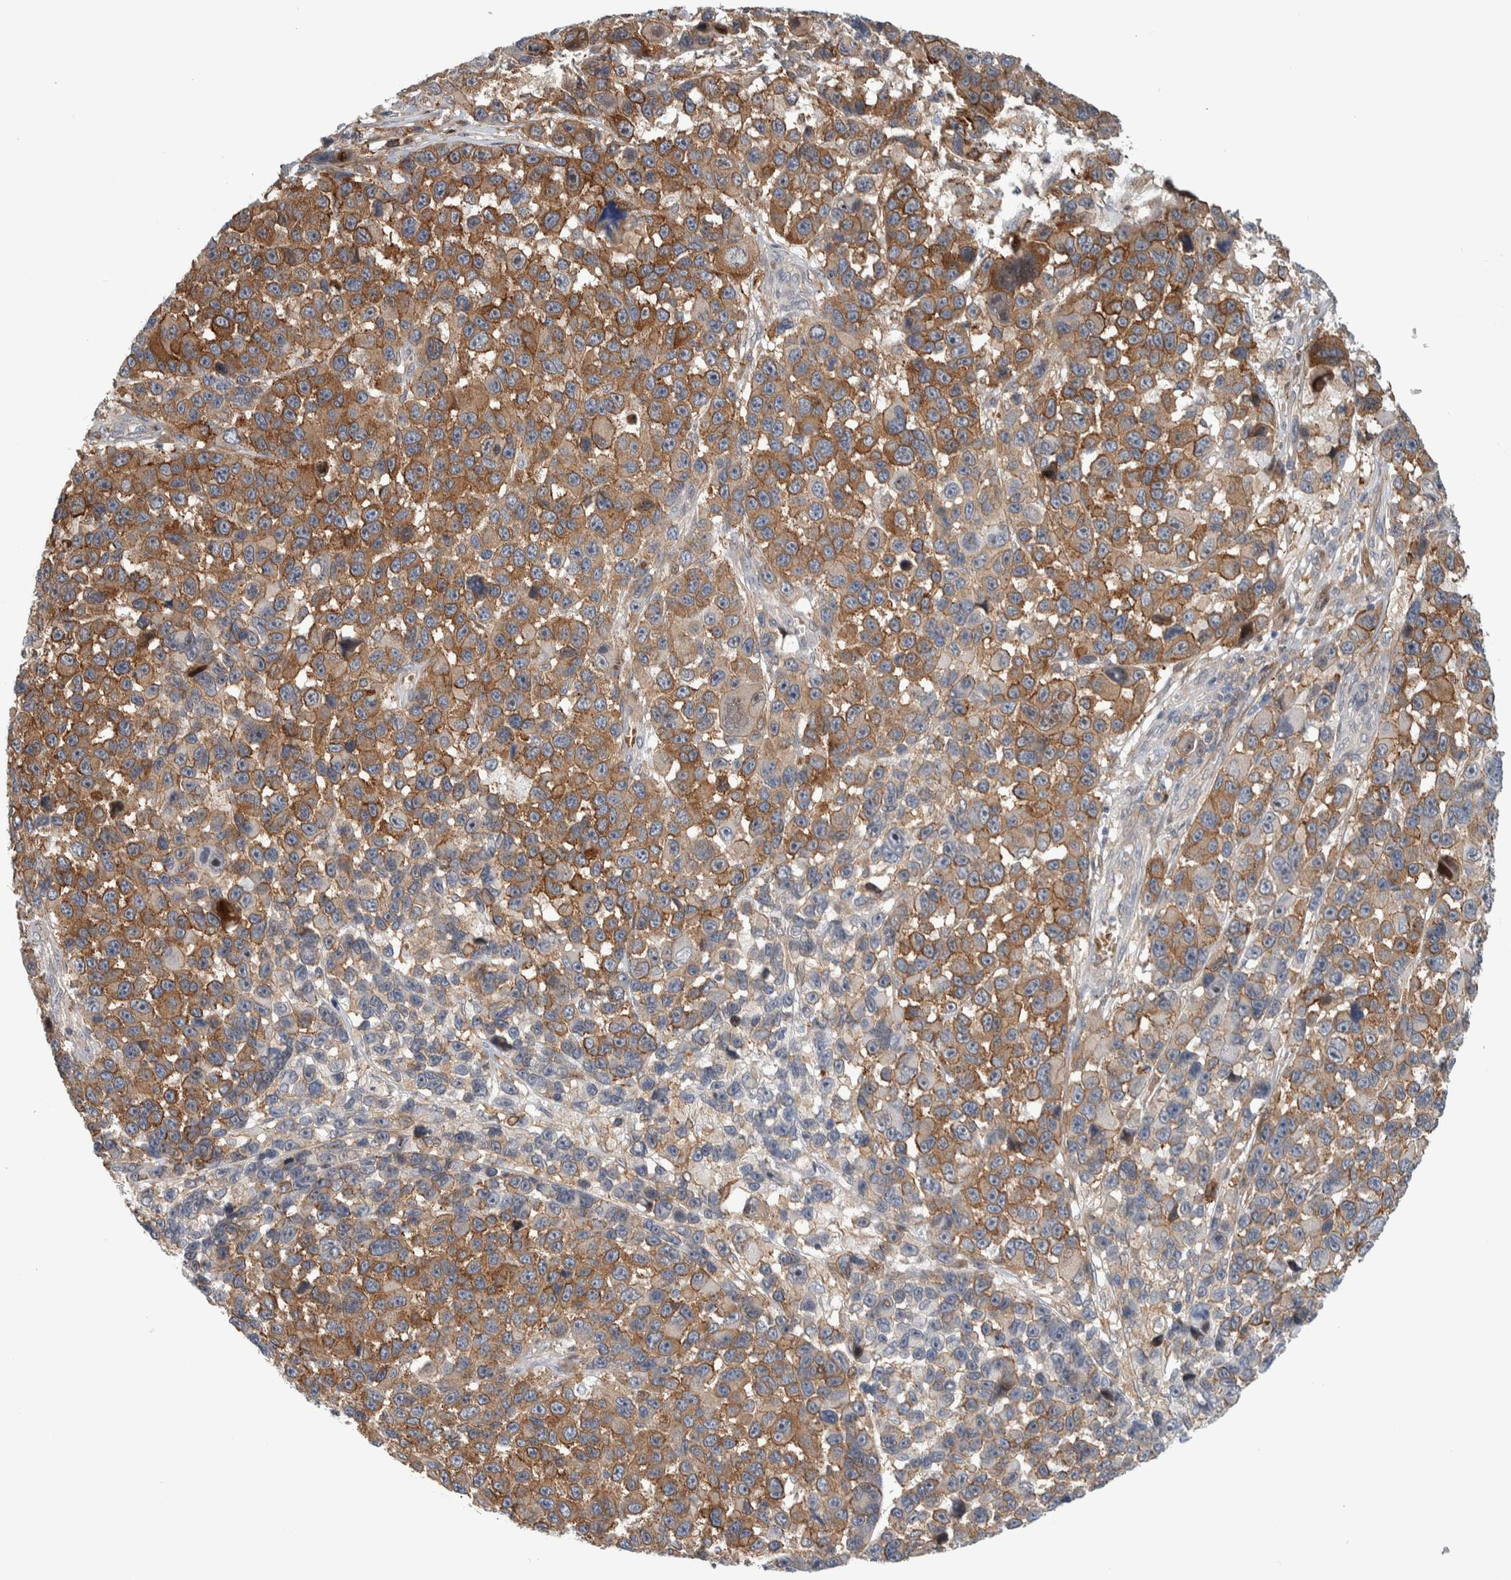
{"staining": {"intensity": "strong", "quantity": "25%-75%", "location": "cytoplasmic/membranous"}, "tissue": "melanoma", "cell_type": "Tumor cells", "image_type": "cancer", "snomed": [{"axis": "morphology", "description": "Malignant melanoma, NOS"}, {"axis": "topography", "description": "Skin"}], "caption": "Strong cytoplasmic/membranous protein staining is identified in about 25%-75% of tumor cells in melanoma. Nuclei are stained in blue.", "gene": "MSL1", "patient": {"sex": "male", "age": 53}}